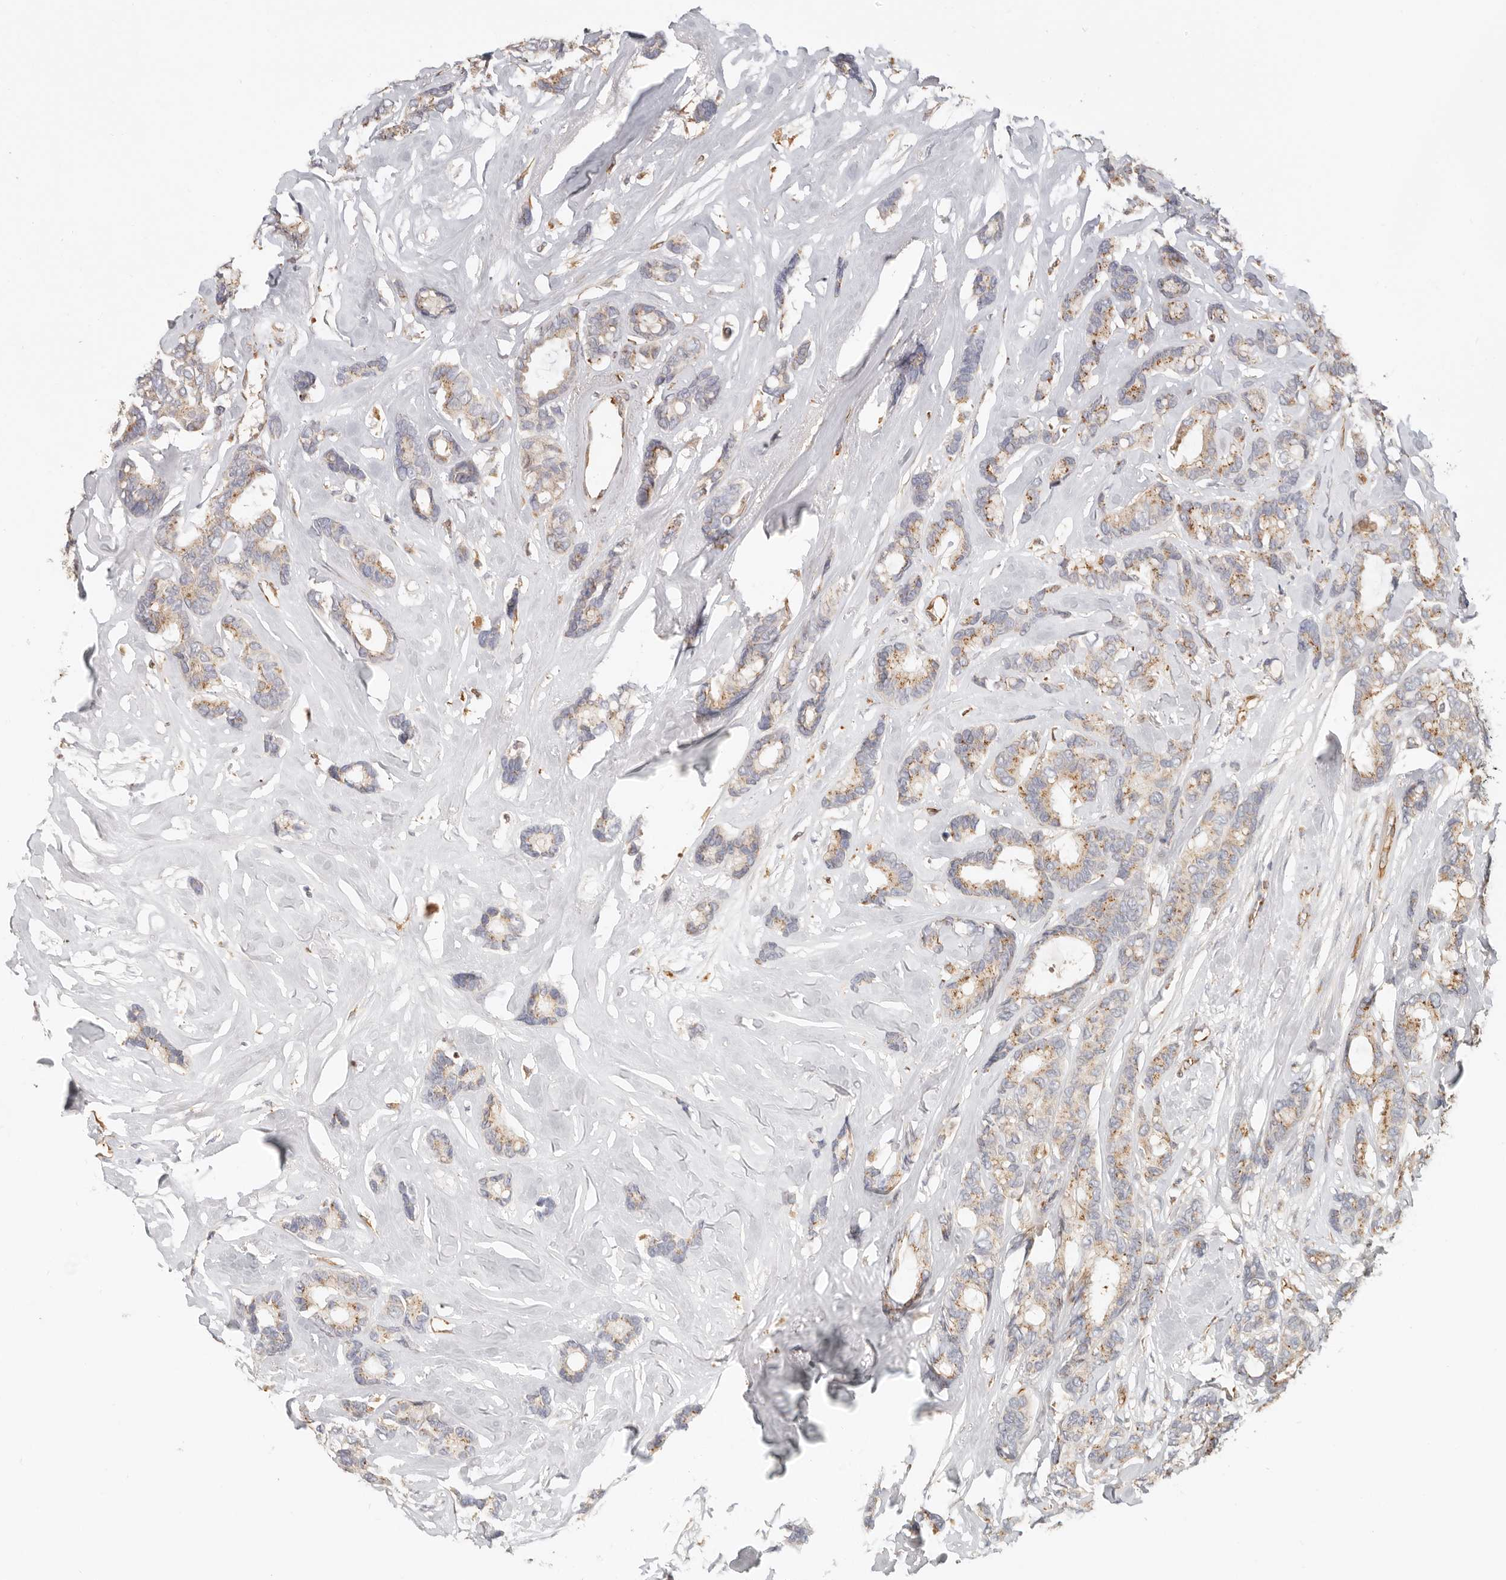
{"staining": {"intensity": "moderate", "quantity": "25%-75%", "location": "cytoplasmic/membranous"}, "tissue": "breast cancer", "cell_type": "Tumor cells", "image_type": "cancer", "snomed": [{"axis": "morphology", "description": "Duct carcinoma"}, {"axis": "topography", "description": "Breast"}], "caption": "This photomicrograph shows IHC staining of breast cancer (infiltrating ductal carcinoma), with medium moderate cytoplasmic/membranous staining in about 25%-75% of tumor cells.", "gene": "SPRING1", "patient": {"sex": "female", "age": 87}}